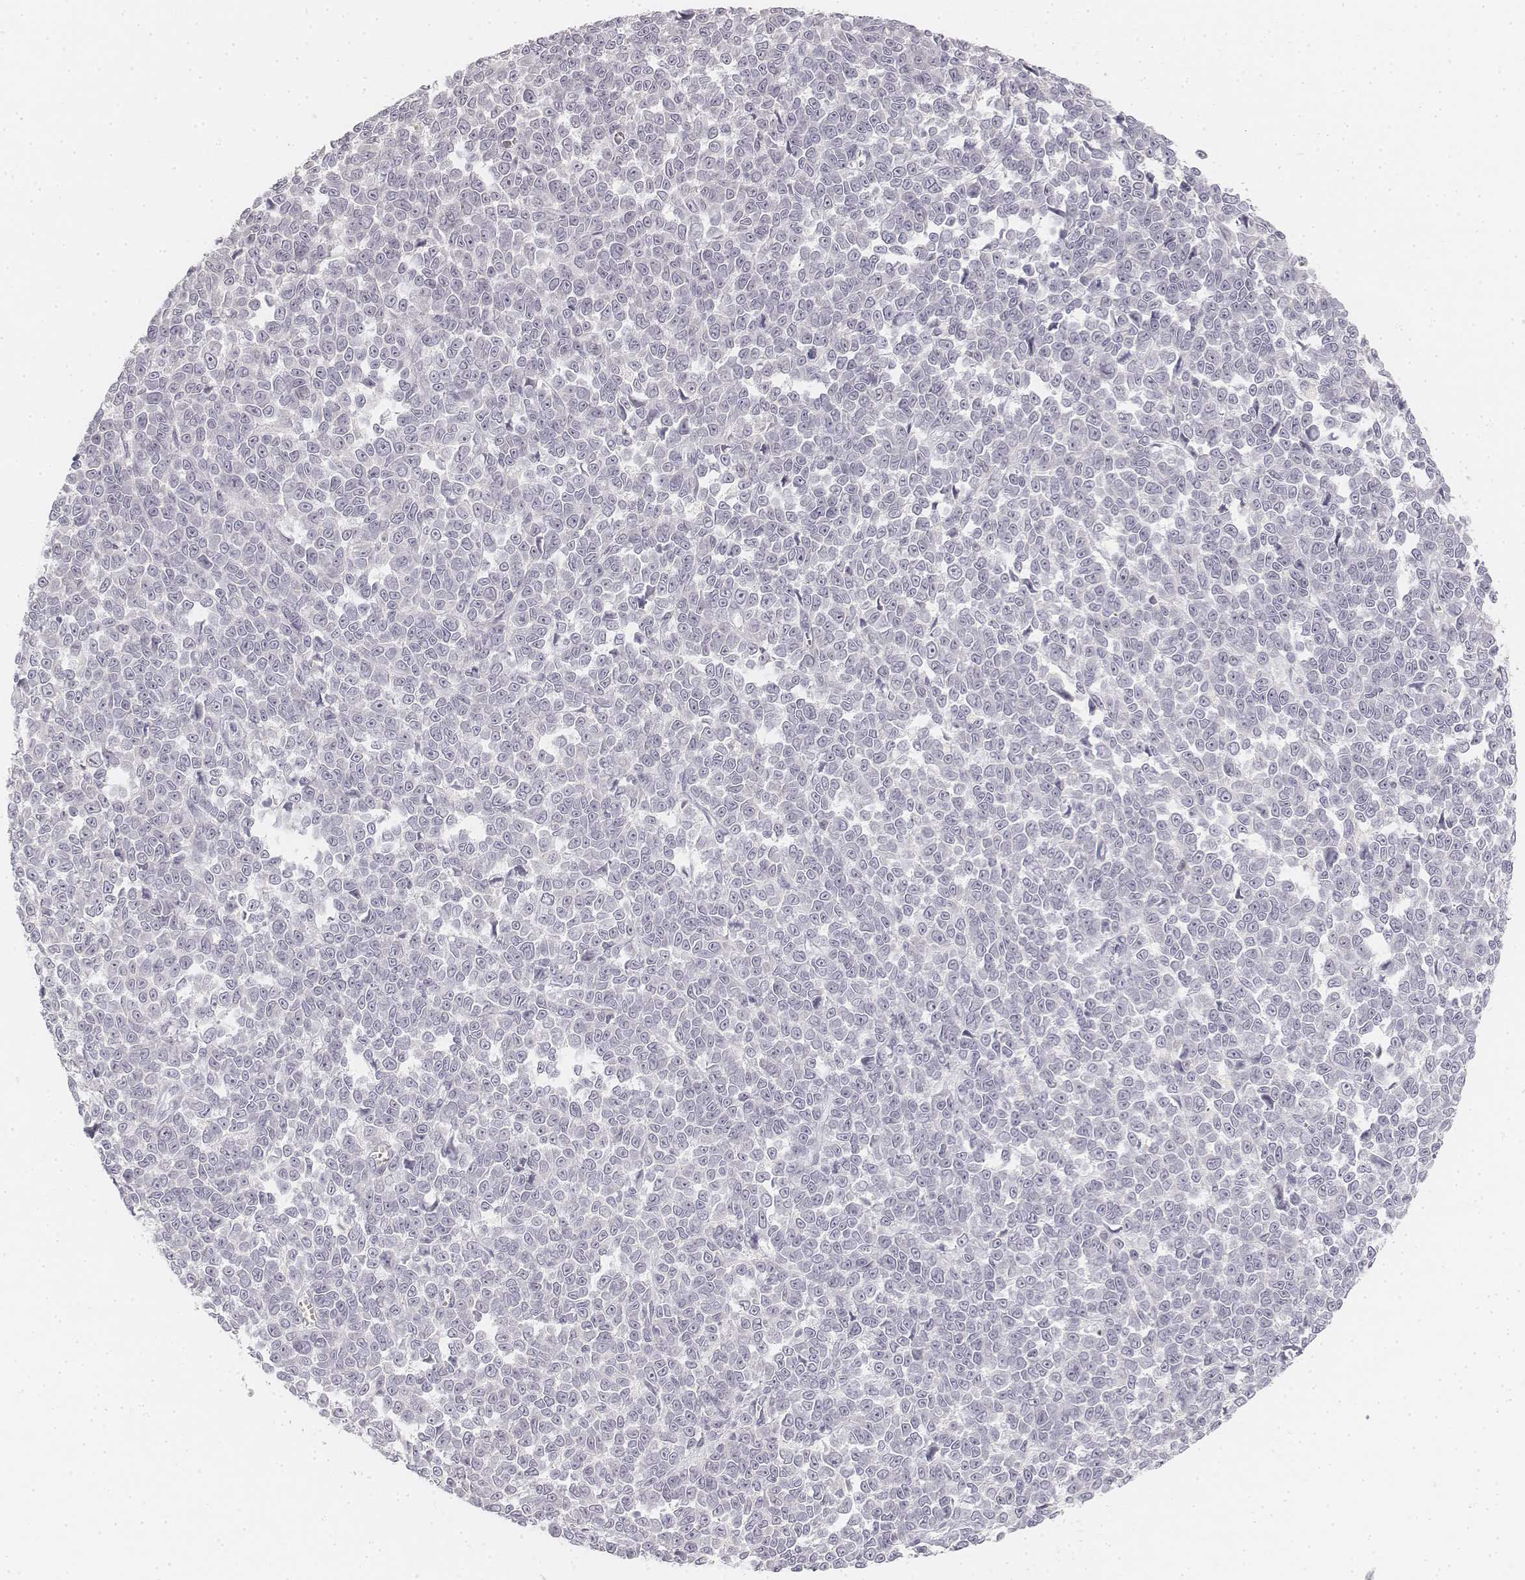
{"staining": {"intensity": "negative", "quantity": "none", "location": "none"}, "tissue": "melanoma", "cell_type": "Tumor cells", "image_type": "cancer", "snomed": [{"axis": "morphology", "description": "Malignant melanoma, NOS"}, {"axis": "topography", "description": "Skin"}], "caption": "DAB immunohistochemical staining of malignant melanoma shows no significant staining in tumor cells. (DAB (3,3'-diaminobenzidine) immunohistochemistry, high magnification).", "gene": "DSG4", "patient": {"sex": "female", "age": 95}}